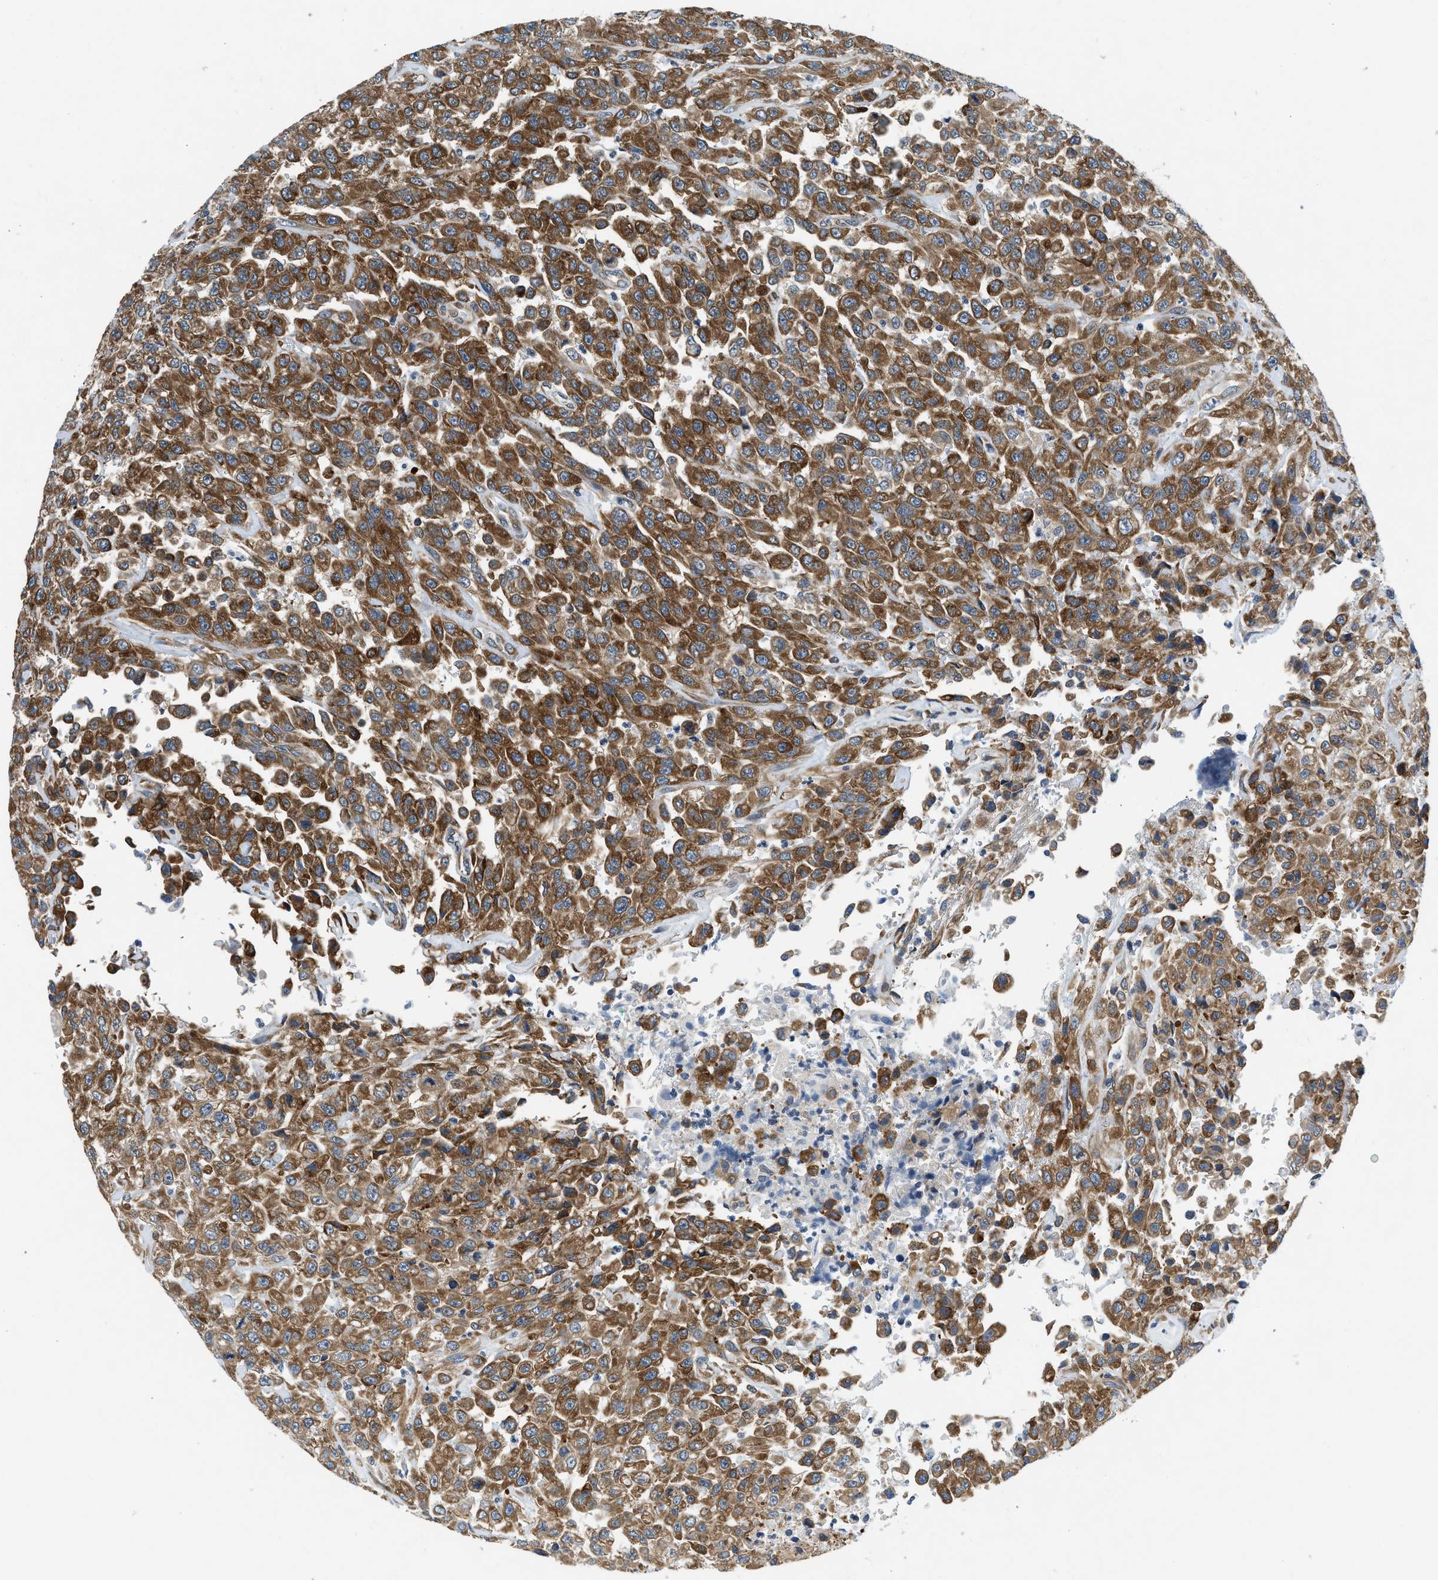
{"staining": {"intensity": "strong", "quantity": ">75%", "location": "cytoplasmic/membranous"}, "tissue": "urothelial cancer", "cell_type": "Tumor cells", "image_type": "cancer", "snomed": [{"axis": "morphology", "description": "Urothelial carcinoma, High grade"}, {"axis": "topography", "description": "Urinary bladder"}], "caption": "DAB (3,3'-diaminobenzidine) immunohistochemical staining of high-grade urothelial carcinoma displays strong cytoplasmic/membranous protein positivity in about >75% of tumor cells.", "gene": "PA2G4", "patient": {"sex": "male", "age": 46}}